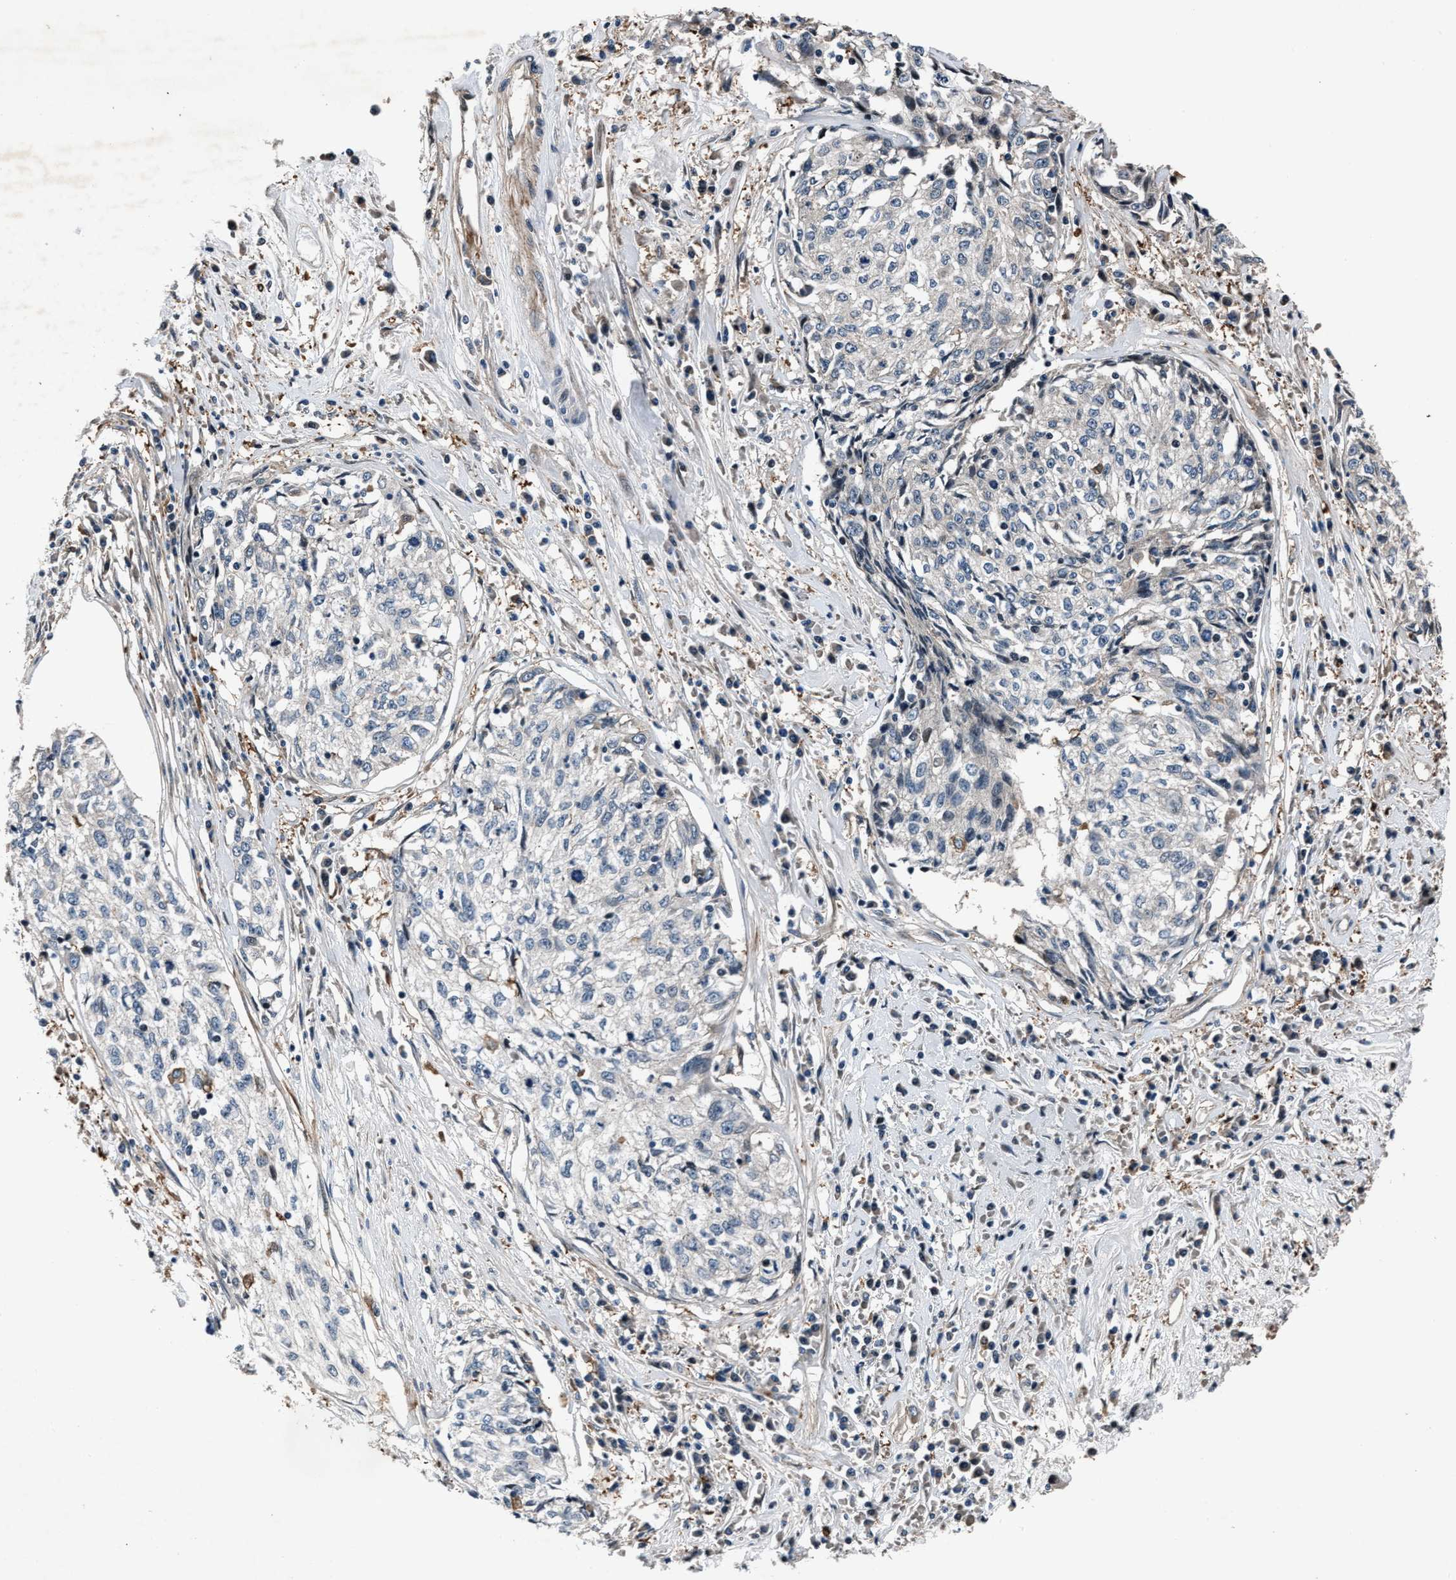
{"staining": {"intensity": "negative", "quantity": "none", "location": "none"}, "tissue": "cervical cancer", "cell_type": "Tumor cells", "image_type": "cancer", "snomed": [{"axis": "morphology", "description": "Squamous cell carcinoma, NOS"}, {"axis": "topography", "description": "Cervix"}], "caption": "Immunohistochemistry (IHC) micrograph of neoplastic tissue: human cervical cancer stained with DAB (3,3'-diaminobenzidine) reveals no significant protein positivity in tumor cells.", "gene": "DYNC2I1", "patient": {"sex": "female", "age": 57}}